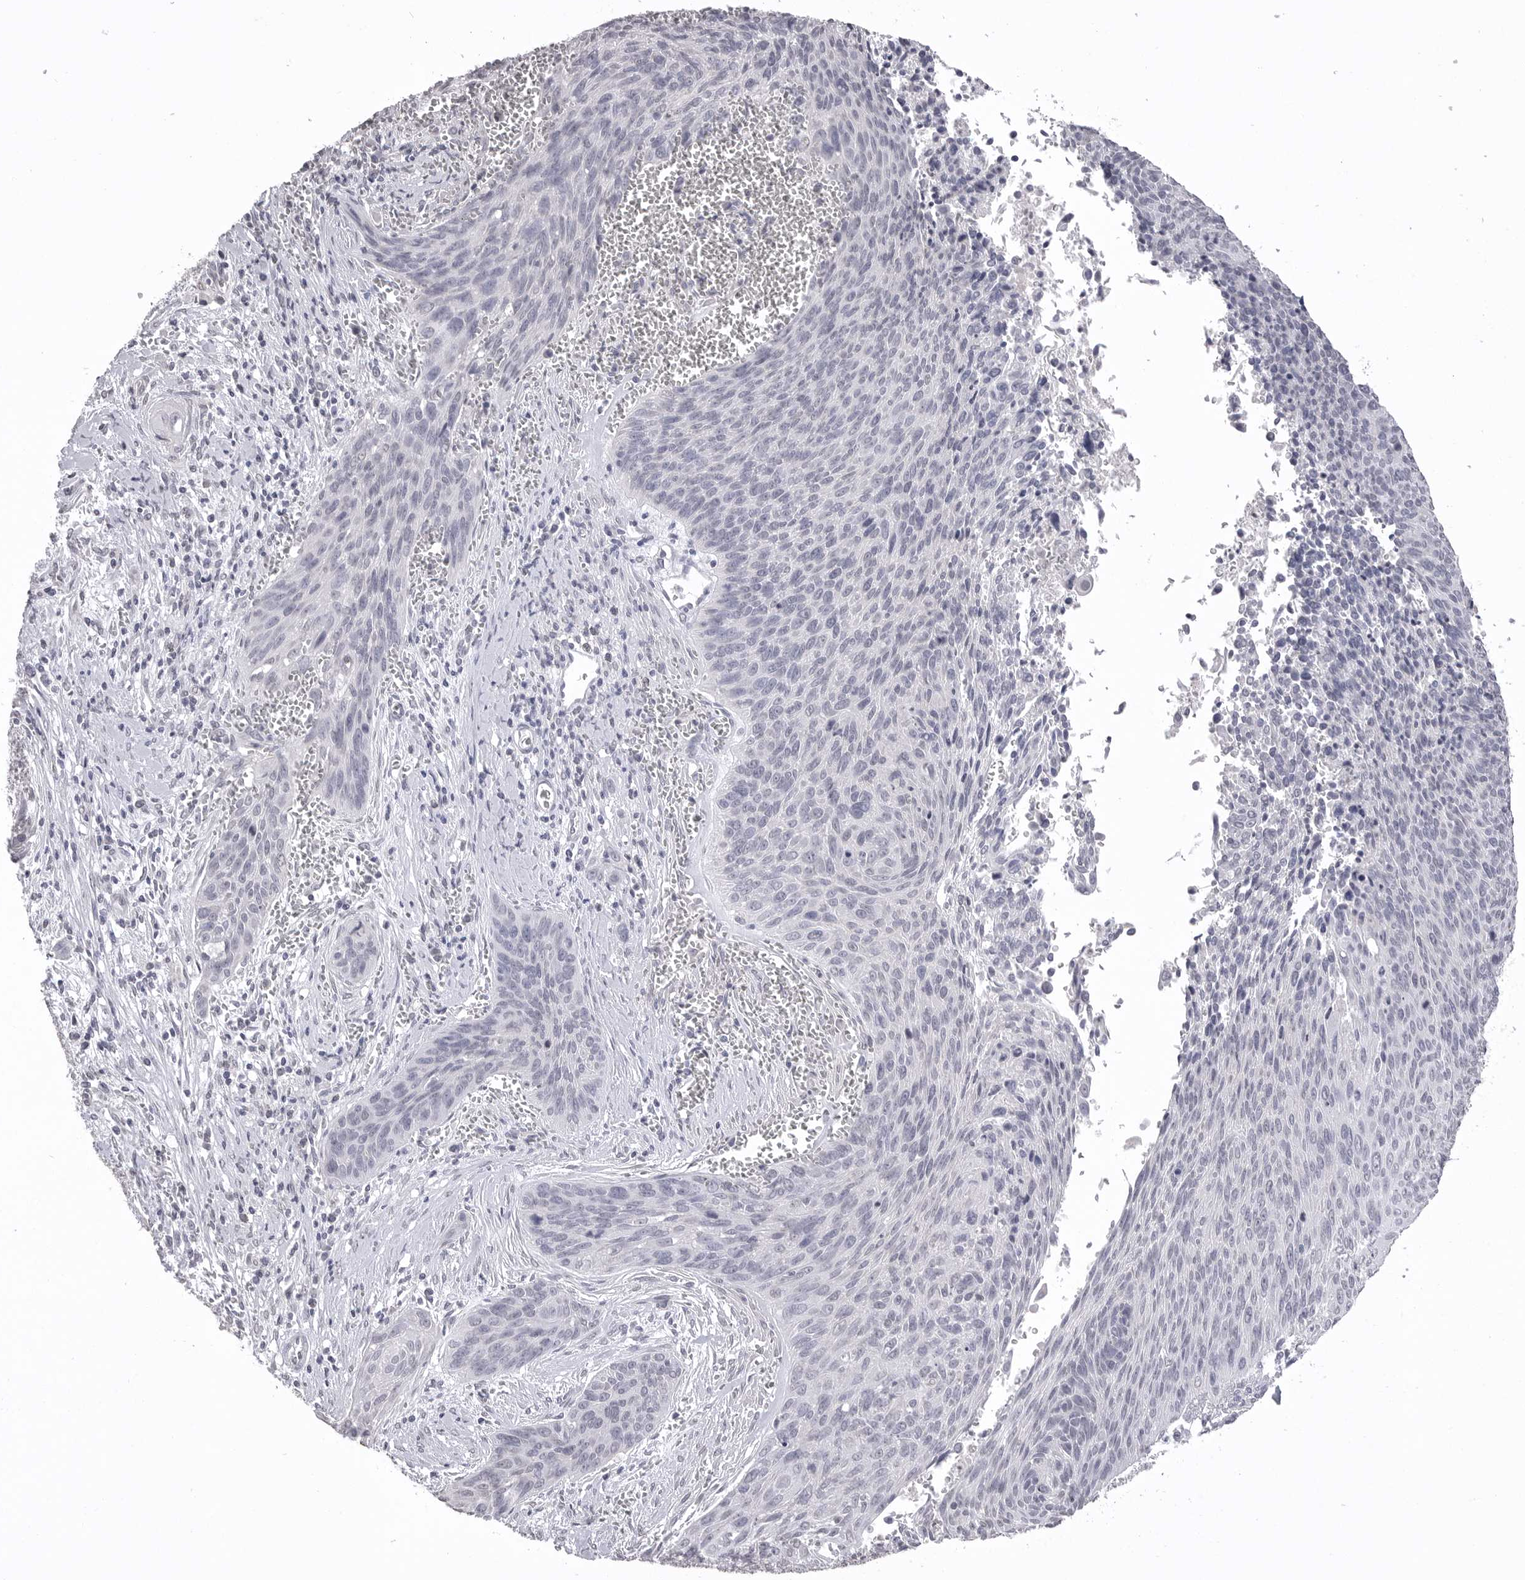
{"staining": {"intensity": "negative", "quantity": "none", "location": "none"}, "tissue": "cervical cancer", "cell_type": "Tumor cells", "image_type": "cancer", "snomed": [{"axis": "morphology", "description": "Squamous cell carcinoma, NOS"}, {"axis": "topography", "description": "Cervix"}], "caption": "IHC photomicrograph of human cervical cancer stained for a protein (brown), which demonstrates no staining in tumor cells.", "gene": "ICAM5", "patient": {"sex": "female", "age": 55}}